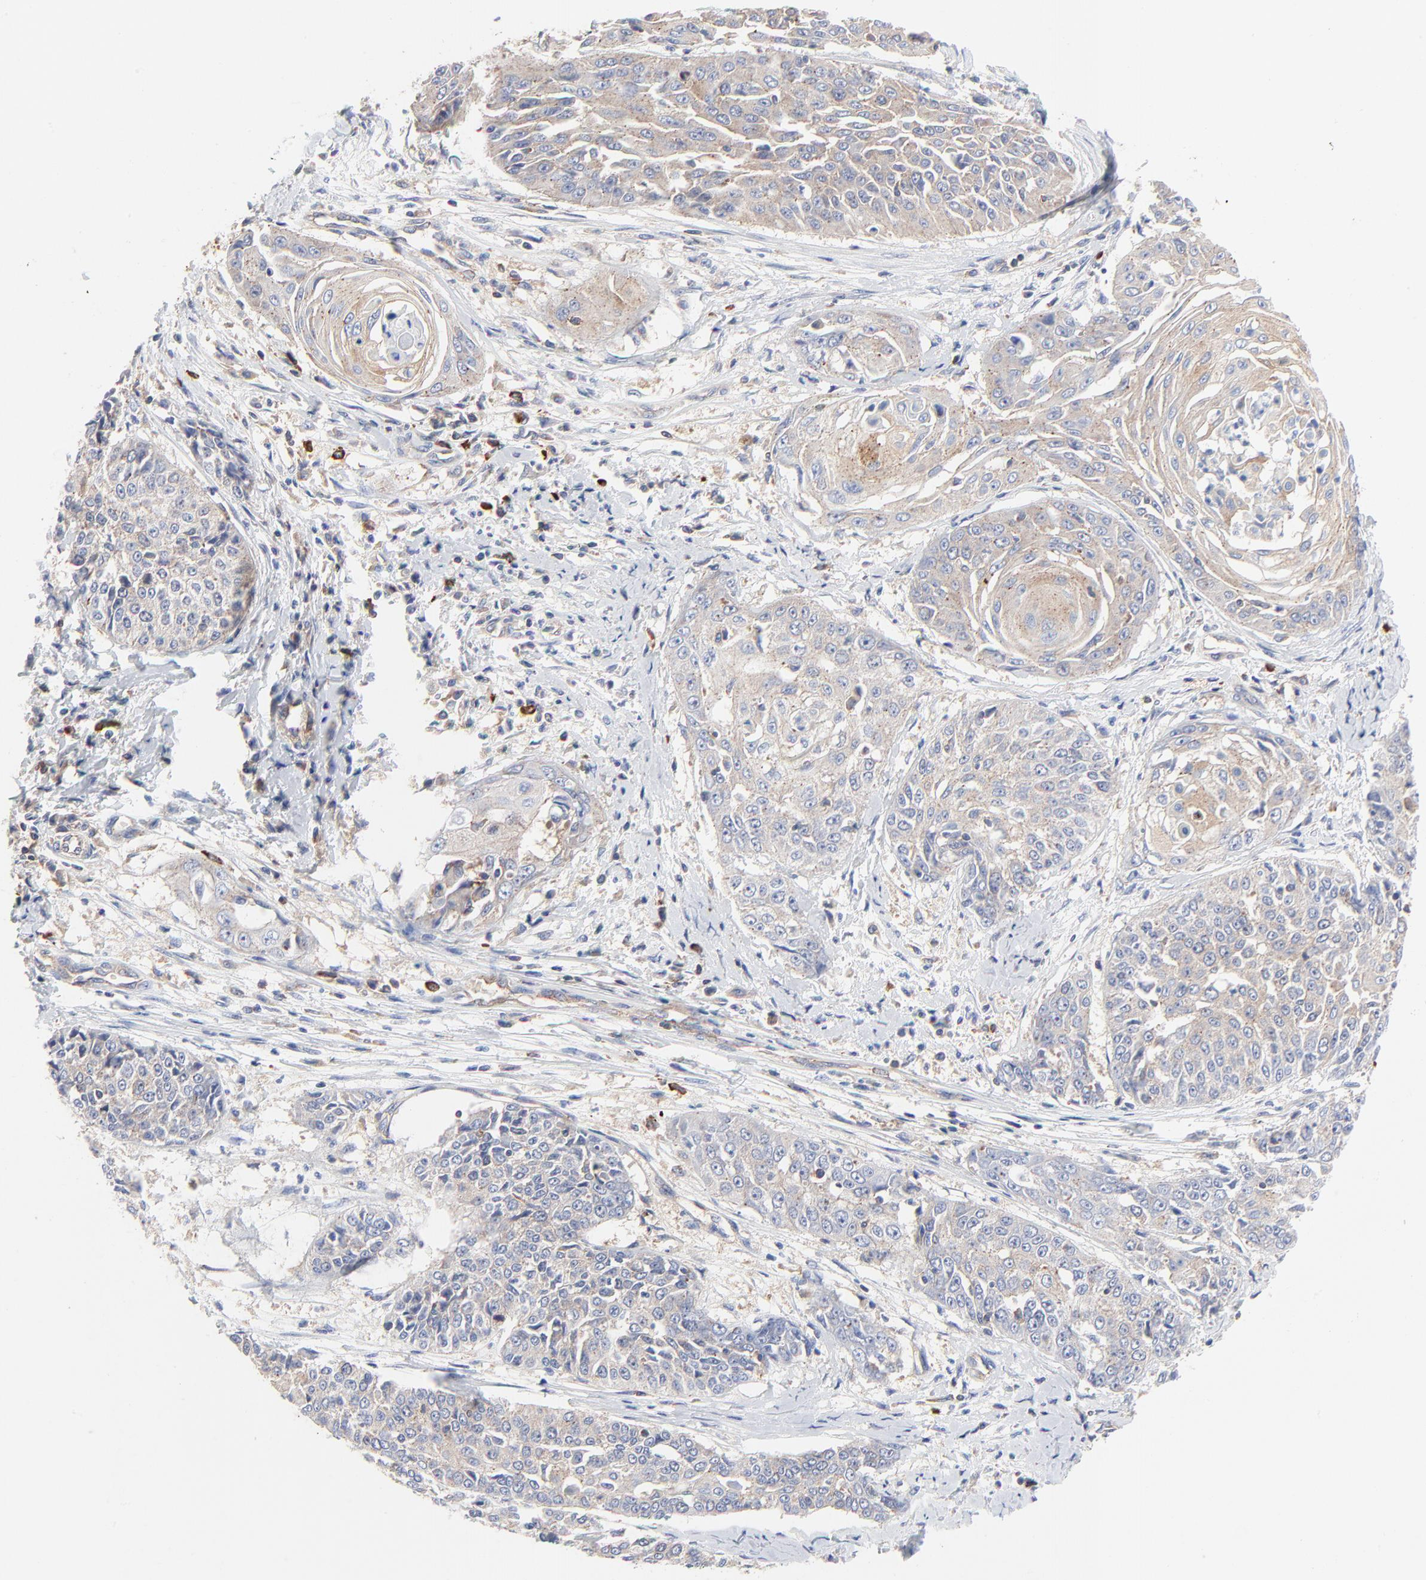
{"staining": {"intensity": "weak", "quantity": ">75%", "location": "cytoplasmic/membranous"}, "tissue": "cervical cancer", "cell_type": "Tumor cells", "image_type": "cancer", "snomed": [{"axis": "morphology", "description": "Squamous cell carcinoma, NOS"}, {"axis": "topography", "description": "Cervix"}], "caption": "Protein analysis of cervical cancer tissue demonstrates weak cytoplasmic/membranous expression in about >75% of tumor cells. Using DAB (brown) and hematoxylin (blue) stains, captured at high magnification using brightfield microscopy.", "gene": "CD2AP", "patient": {"sex": "female", "age": 64}}